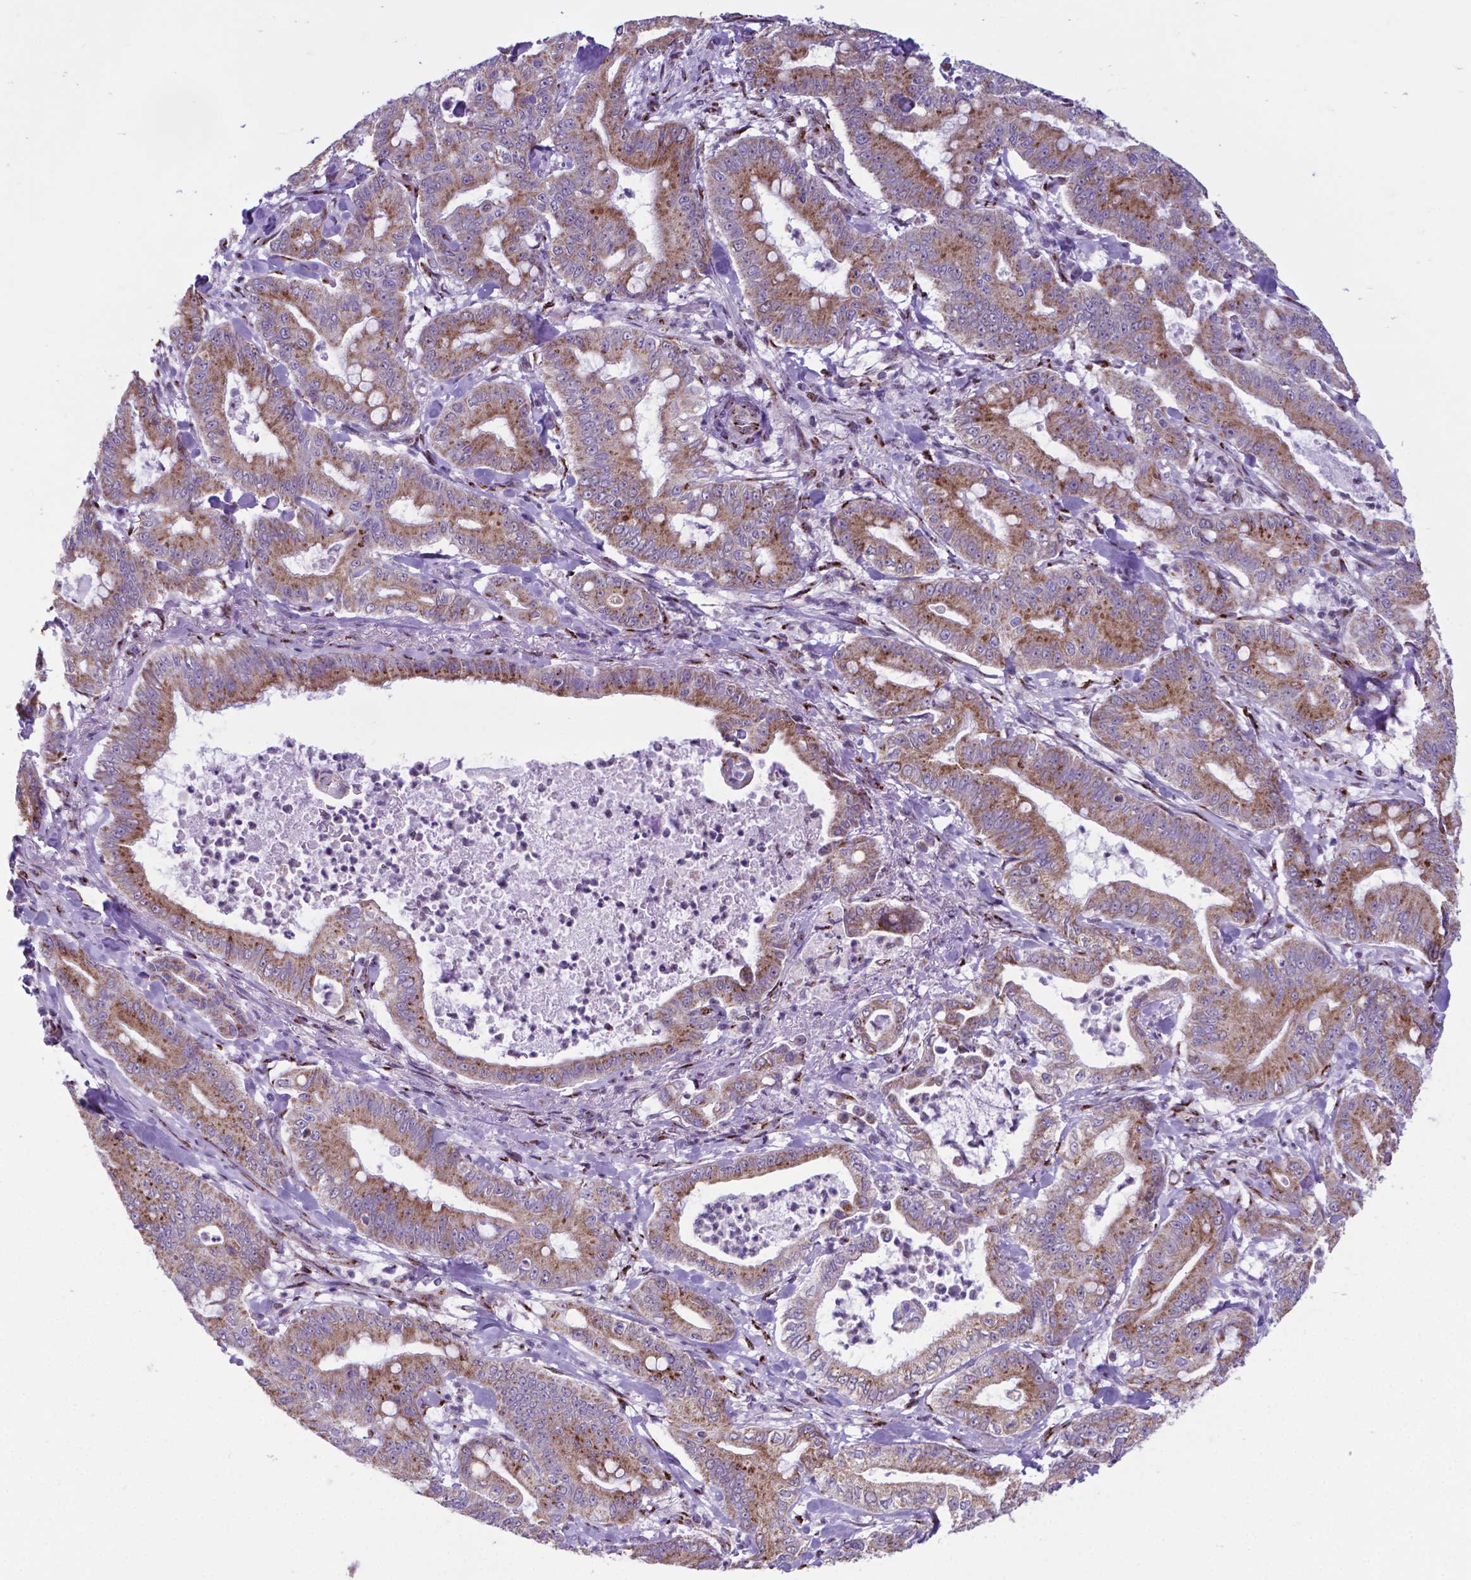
{"staining": {"intensity": "moderate", "quantity": ">75%", "location": "cytoplasmic/membranous"}, "tissue": "pancreatic cancer", "cell_type": "Tumor cells", "image_type": "cancer", "snomed": [{"axis": "morphology", "description": "Adenocarcinoma, NOS"}, {"axis": "topography", "description": "Pancreas"}], "caption": "Tumor cells reveal medium levels of moderate cytoplasmic/membranous positivity in about >75% of cells in human adenocarcinoma (pancreatic). (brown staining indicates protein expression, while blue staining denotes nuclei).", "gene": "MRPL10", "patient": {"sex": "male", "age": 71}}